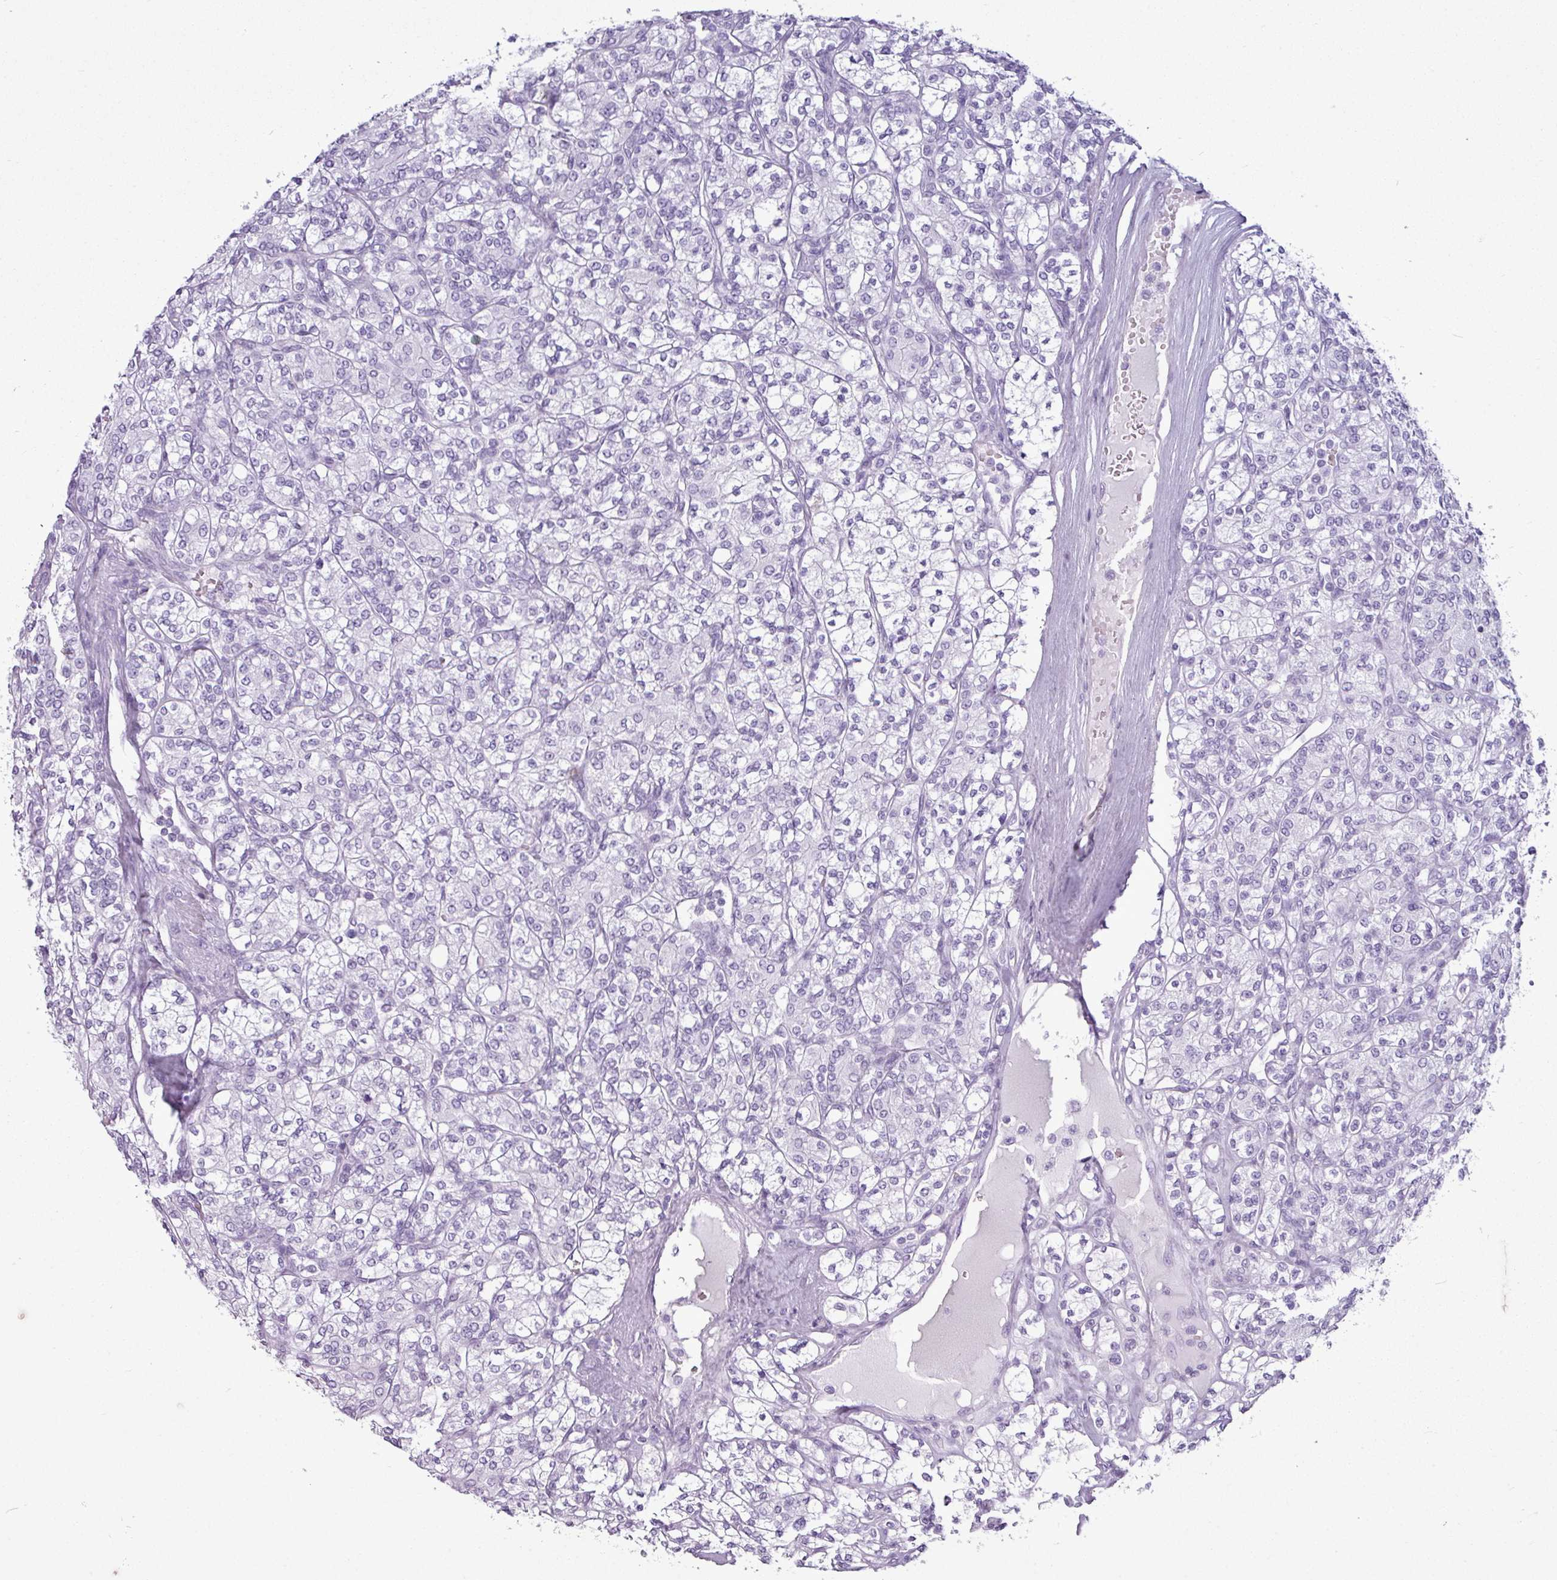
{"staining": {"intensity": "negative", "quantity": "none", "location": "none"}, "tissue": "renal cancer", "cell_type": "Tumor cells", "image_type": "cancer", "snomed": [{"axis": "morphology", "description": "Adenocarcinoma, NOS"}, {"axis": "topography", "description": "Kidney"}], "caption": "Tumor cells show no significant protein expression in renal adenocarcinoma. (DAB IHC, high magnification).", "gene": "AMY1B", "patient": {"sex": "male", "age": 77}}